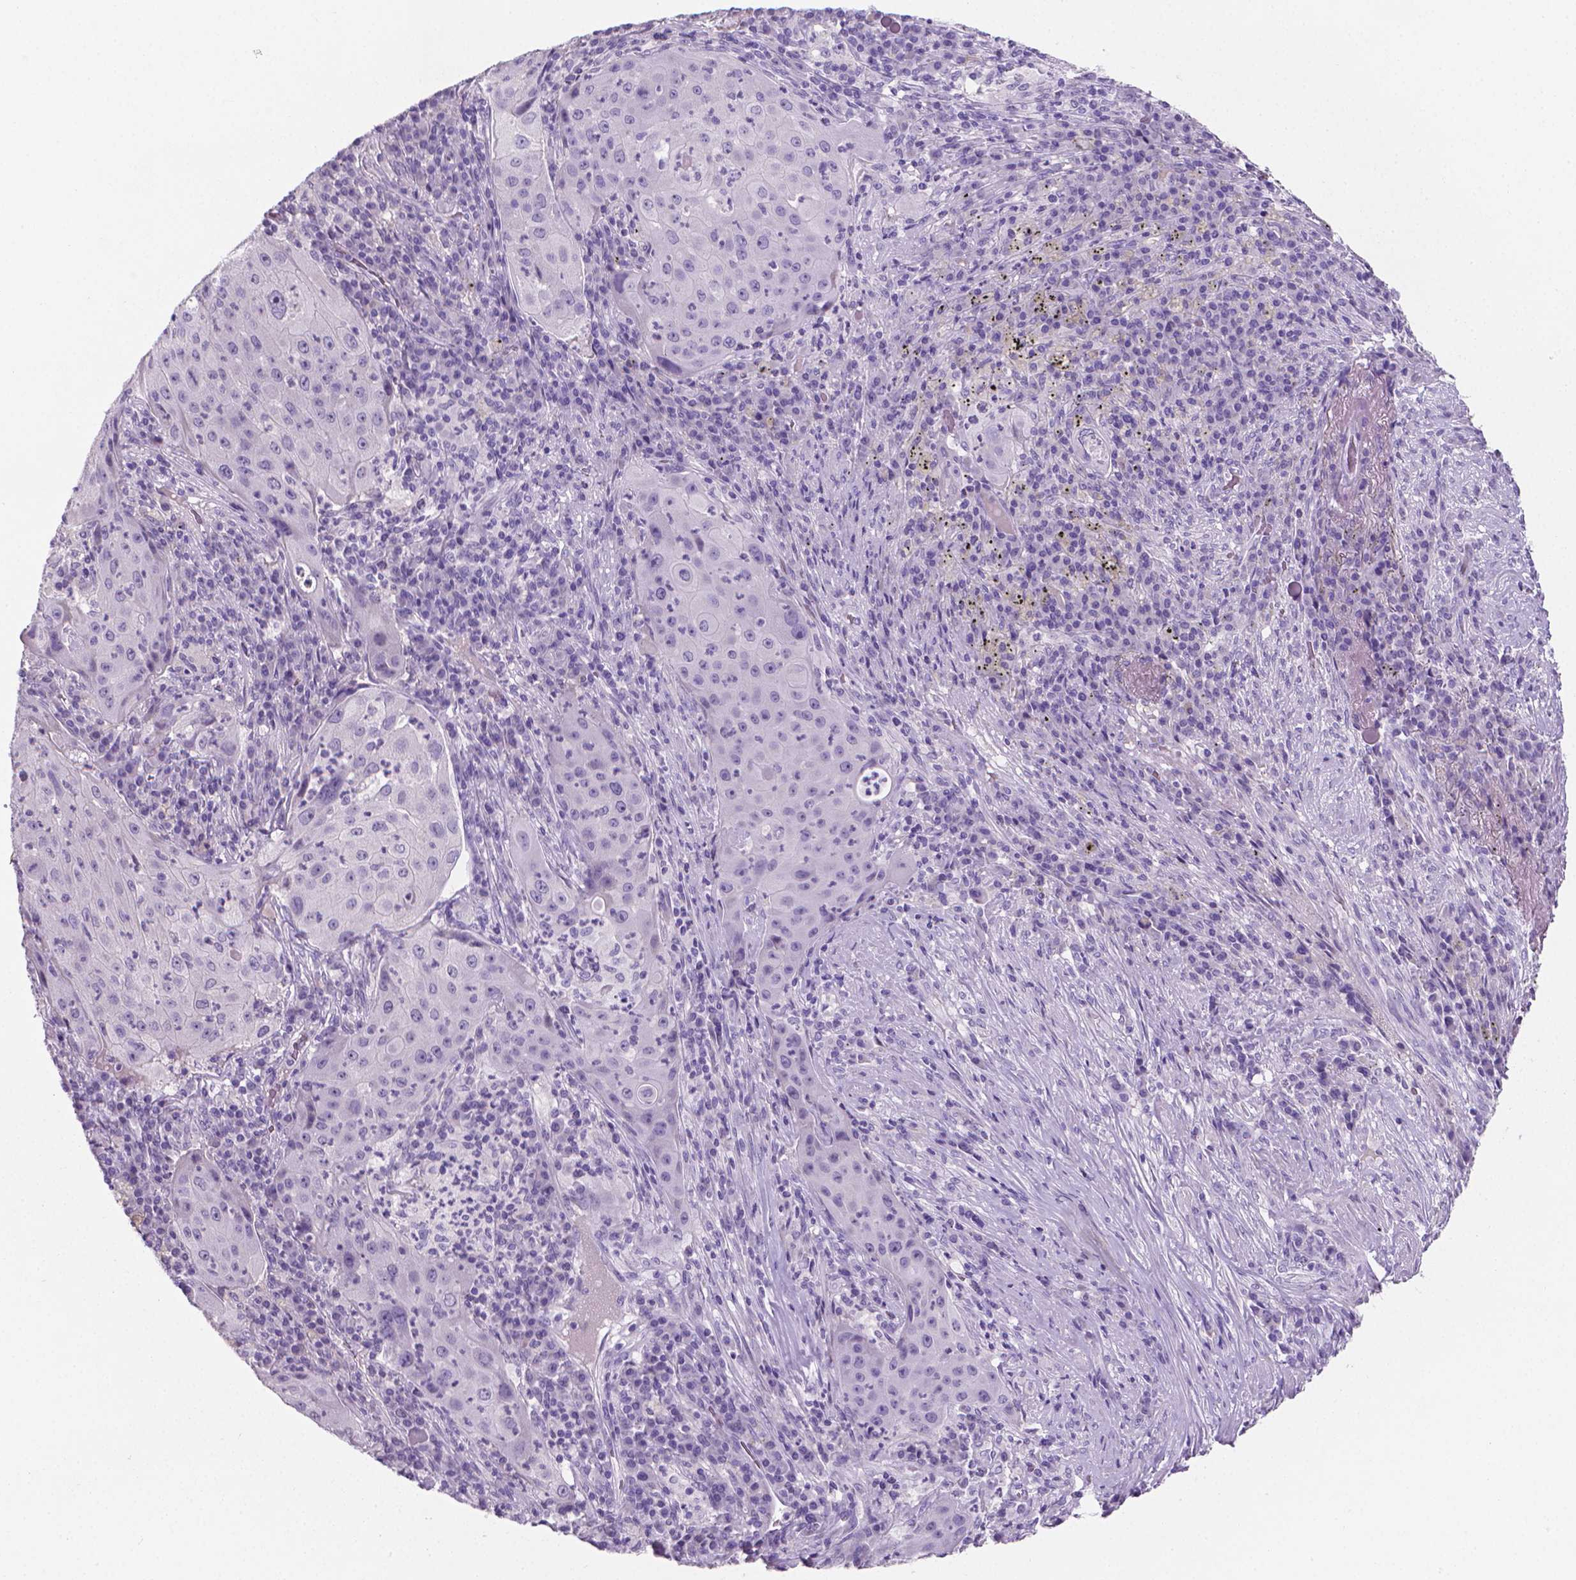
{"staining": {"intensity": "negative", "quantity": "none", "location": "none"}, "tissue": "lung cancer", "cell_type": "Tumor cells", "image_type": "cancer", "snomed": [{"axis": "morphology", "description": "Squamous cell carcinoma, NOS"}, {"axis": "topography", "description": "Lung"}], "caption": "IHC micrograph of neoplastic tissue: squamous cell carcinoma (lung) stained with DAB demonstrates no significant protein staining in tumor cells.", "gene": "XPNPEP2", "patient": {"sex": "female", "age": 59}}